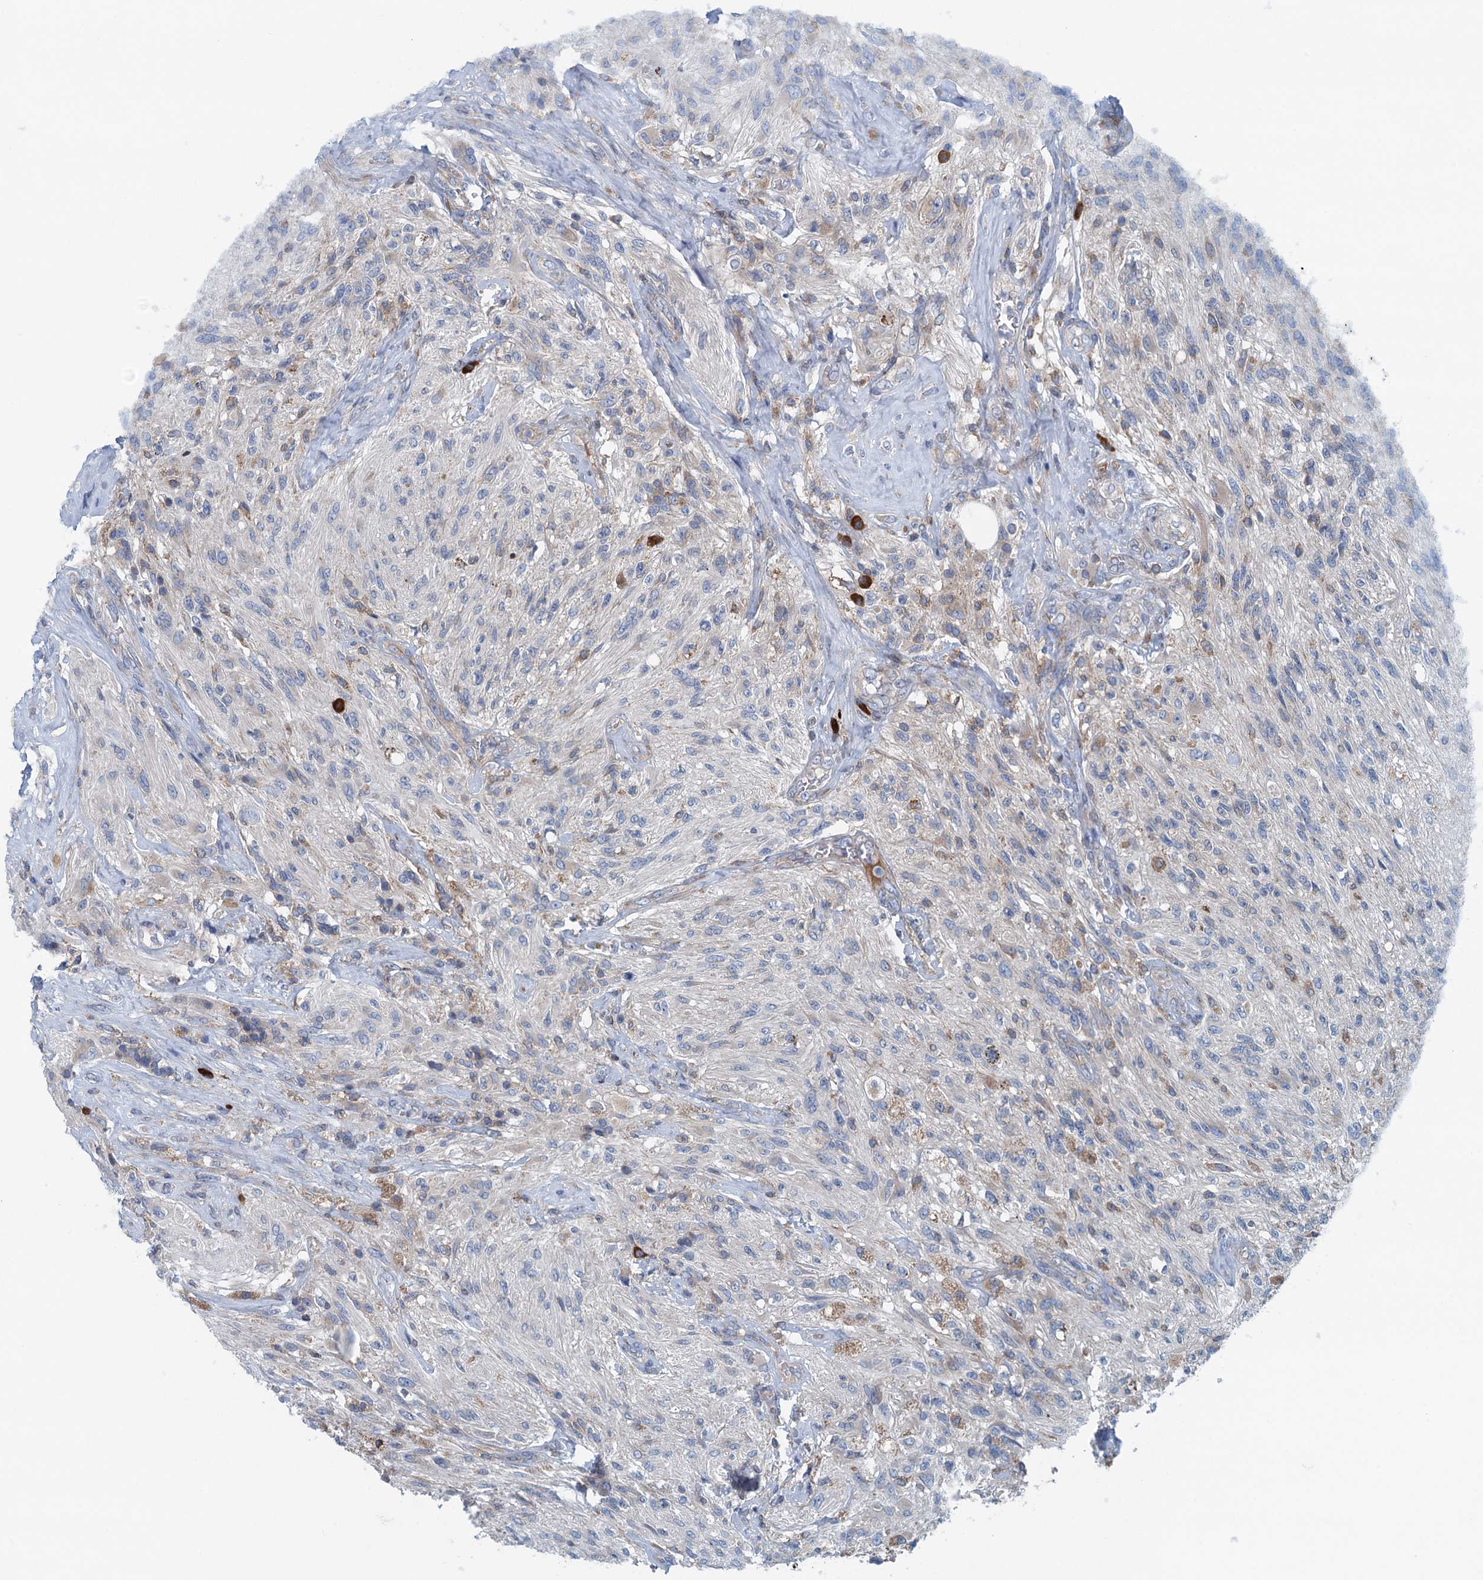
{"staining": {"intensity": "negative", "quantity": "none", "location": "none"}, "tissue": "glioma", "cell_type": "Tumor cells", "image_type": "cancer", "snomed": [{"axis": "morphology", "description": "Glioma, malignant, High grade"}, {"axis": "topography", "description": "Brain"}], "caption": "This is an immunohistochemistry histopathology image of malignant glioma (high-grade). There is no positivity in tumor cells.", "gene": "MYDGF", "patient": {"sex": "male", "age": 56}}